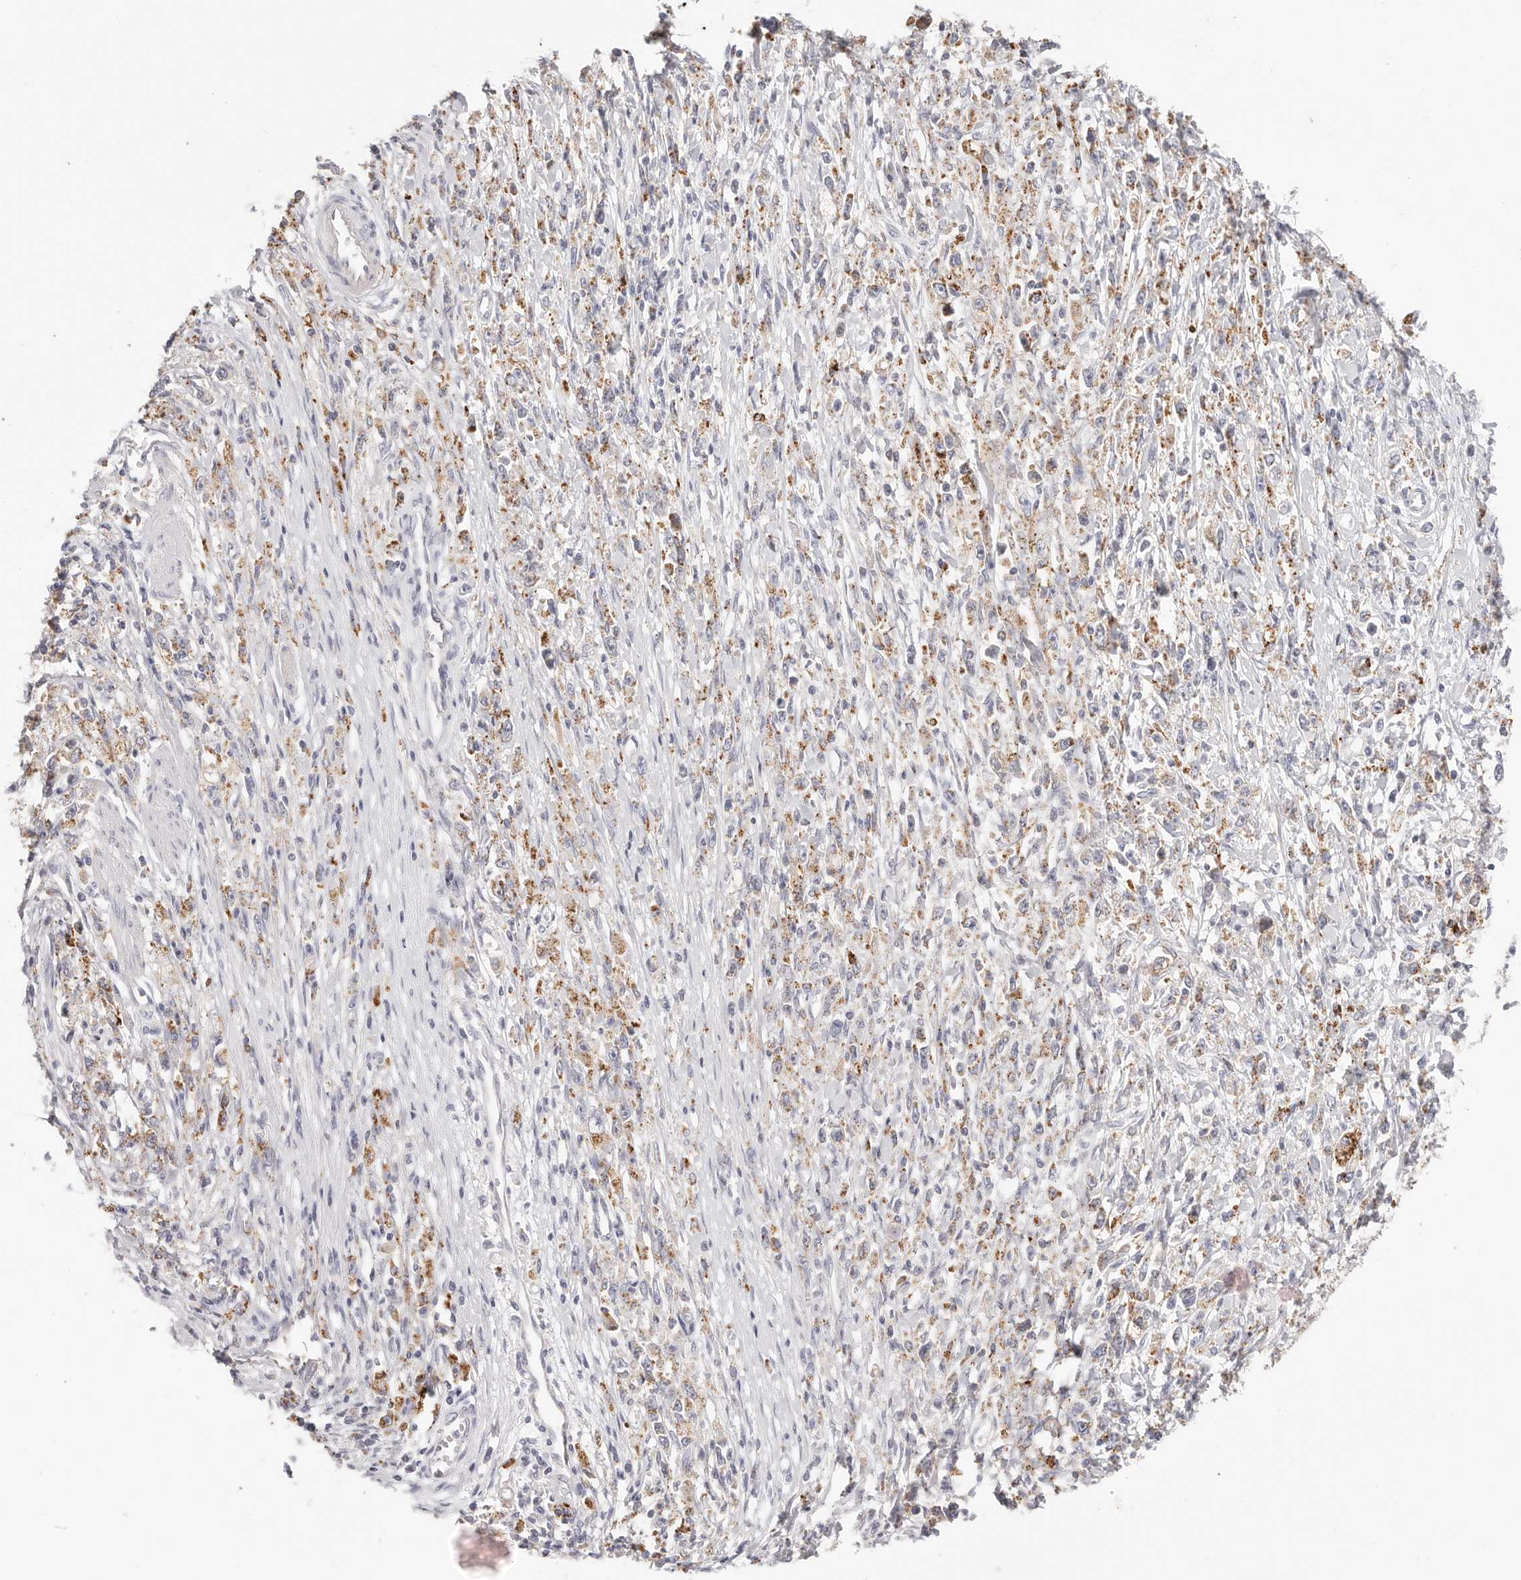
{"staining": {"intensity": "moderate", "quantity": "25%-75%", "location": "cytoplasmic/membranous"}, "tissue": "stomach cancer", "cell_type": "Tumor cells", "image_type": "cancer", "snomed": [{"axis": "morphology", "description": "Adenocarcinoma, NOS"}, {"axis": "topography", "description": "Stomach"}], "caption": "High-power microscopy captured an IHC photomicrograph of adenocarcinoma (stomach), revealing moderate cytoplasmic/membranous staining in approximately 25%-75% of tumor cells.", "gene": "STKLD1", "patient": {"sex": "female", "age": 59}}